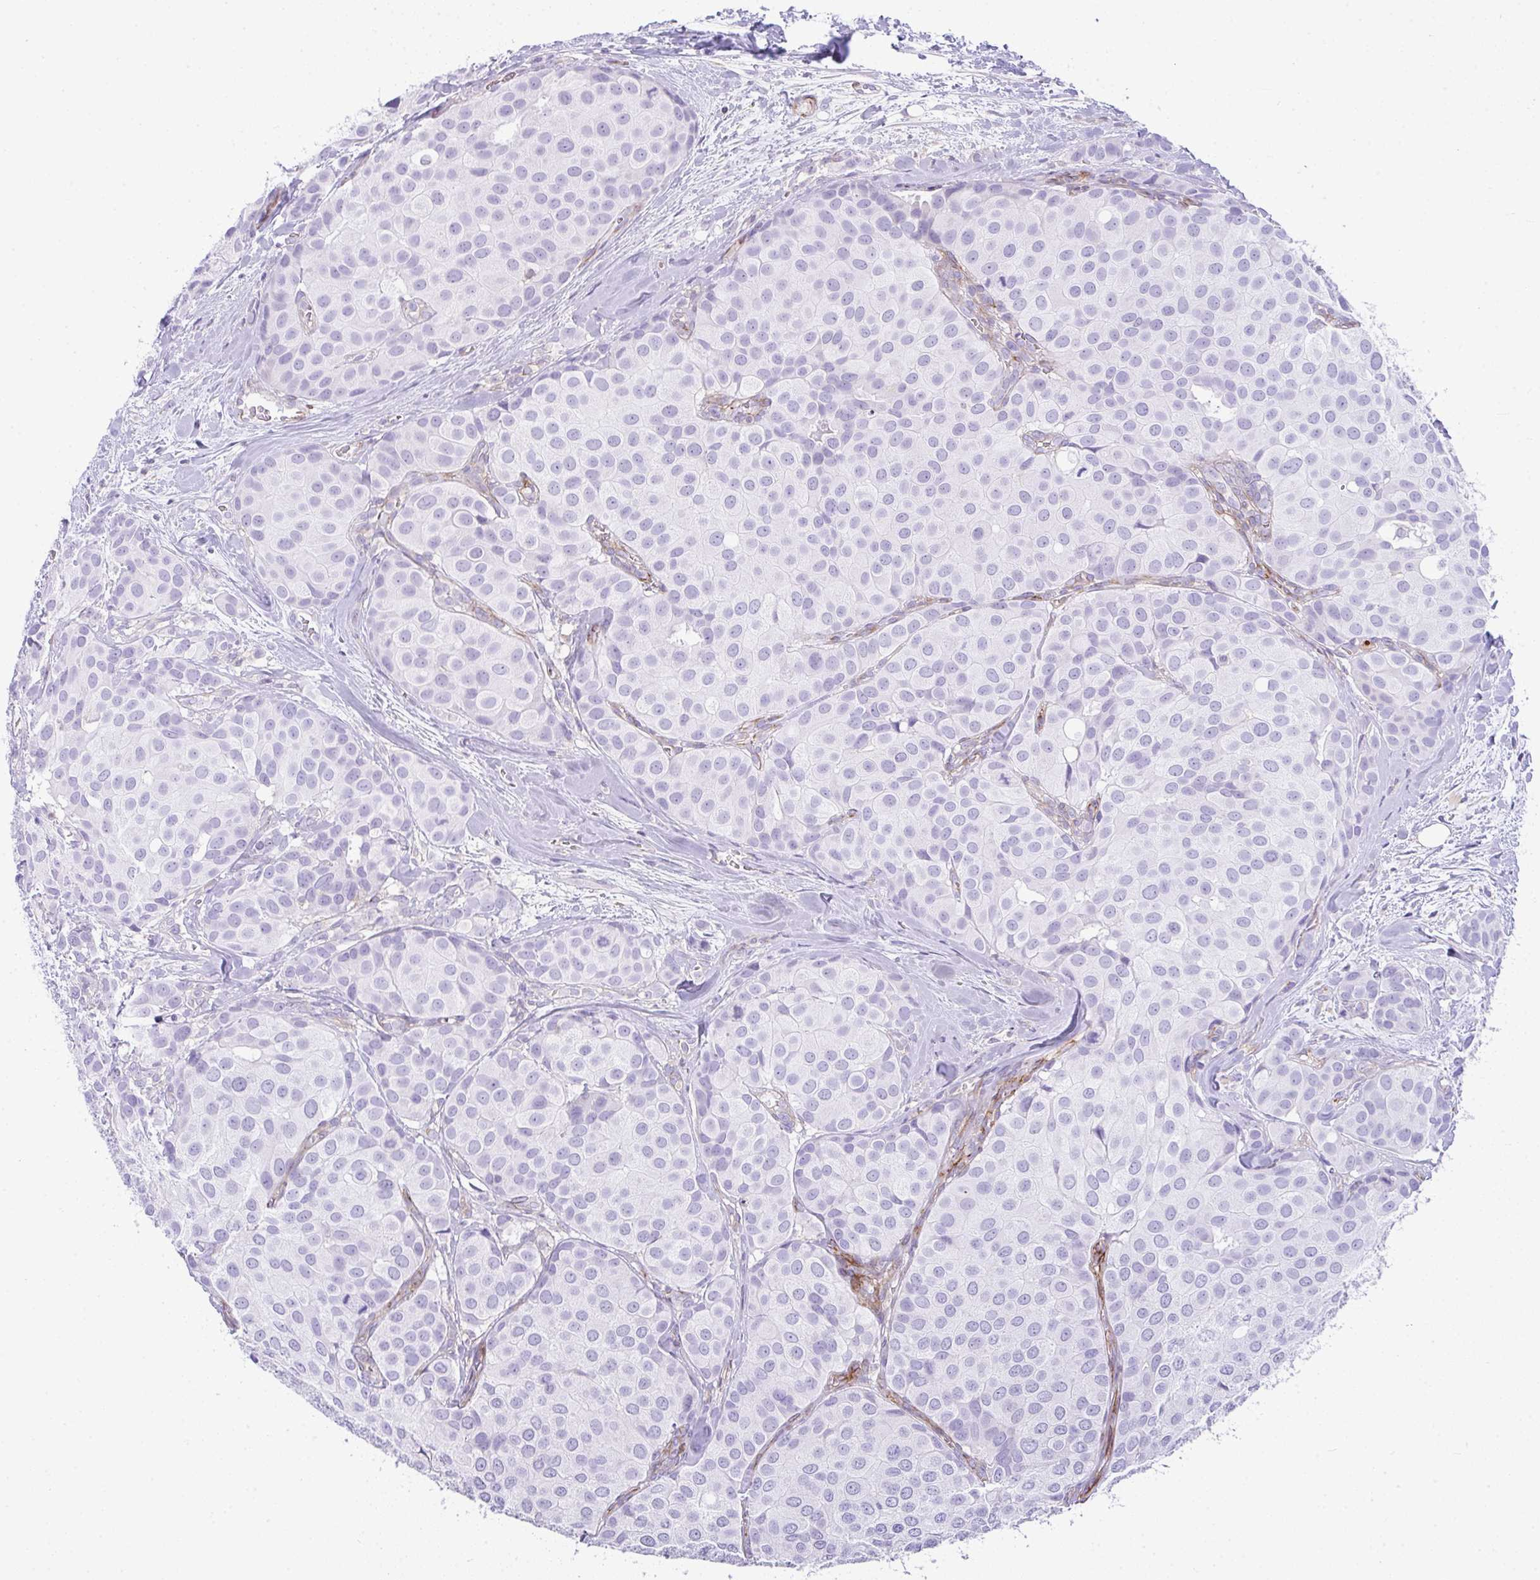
{"staining": {"intensity": "negative", "quantity": "none", "location": "none"}, "tissue": "breast cancer", "cell_type": "Tumor cells", "image_type": "cancer", "snomed": [{"axis": "morphology", "description": "Duct carcinoma"}, {"axis": "topography", "description": "Breast"}], "caption": "Tumor cells are negative for brown protein staining in breast cancer. (Immunohistochemistry, brightfield microscopy, high magnification).", "gene": "CDRT15", "patient": {"sex": "female", "age": 70}}